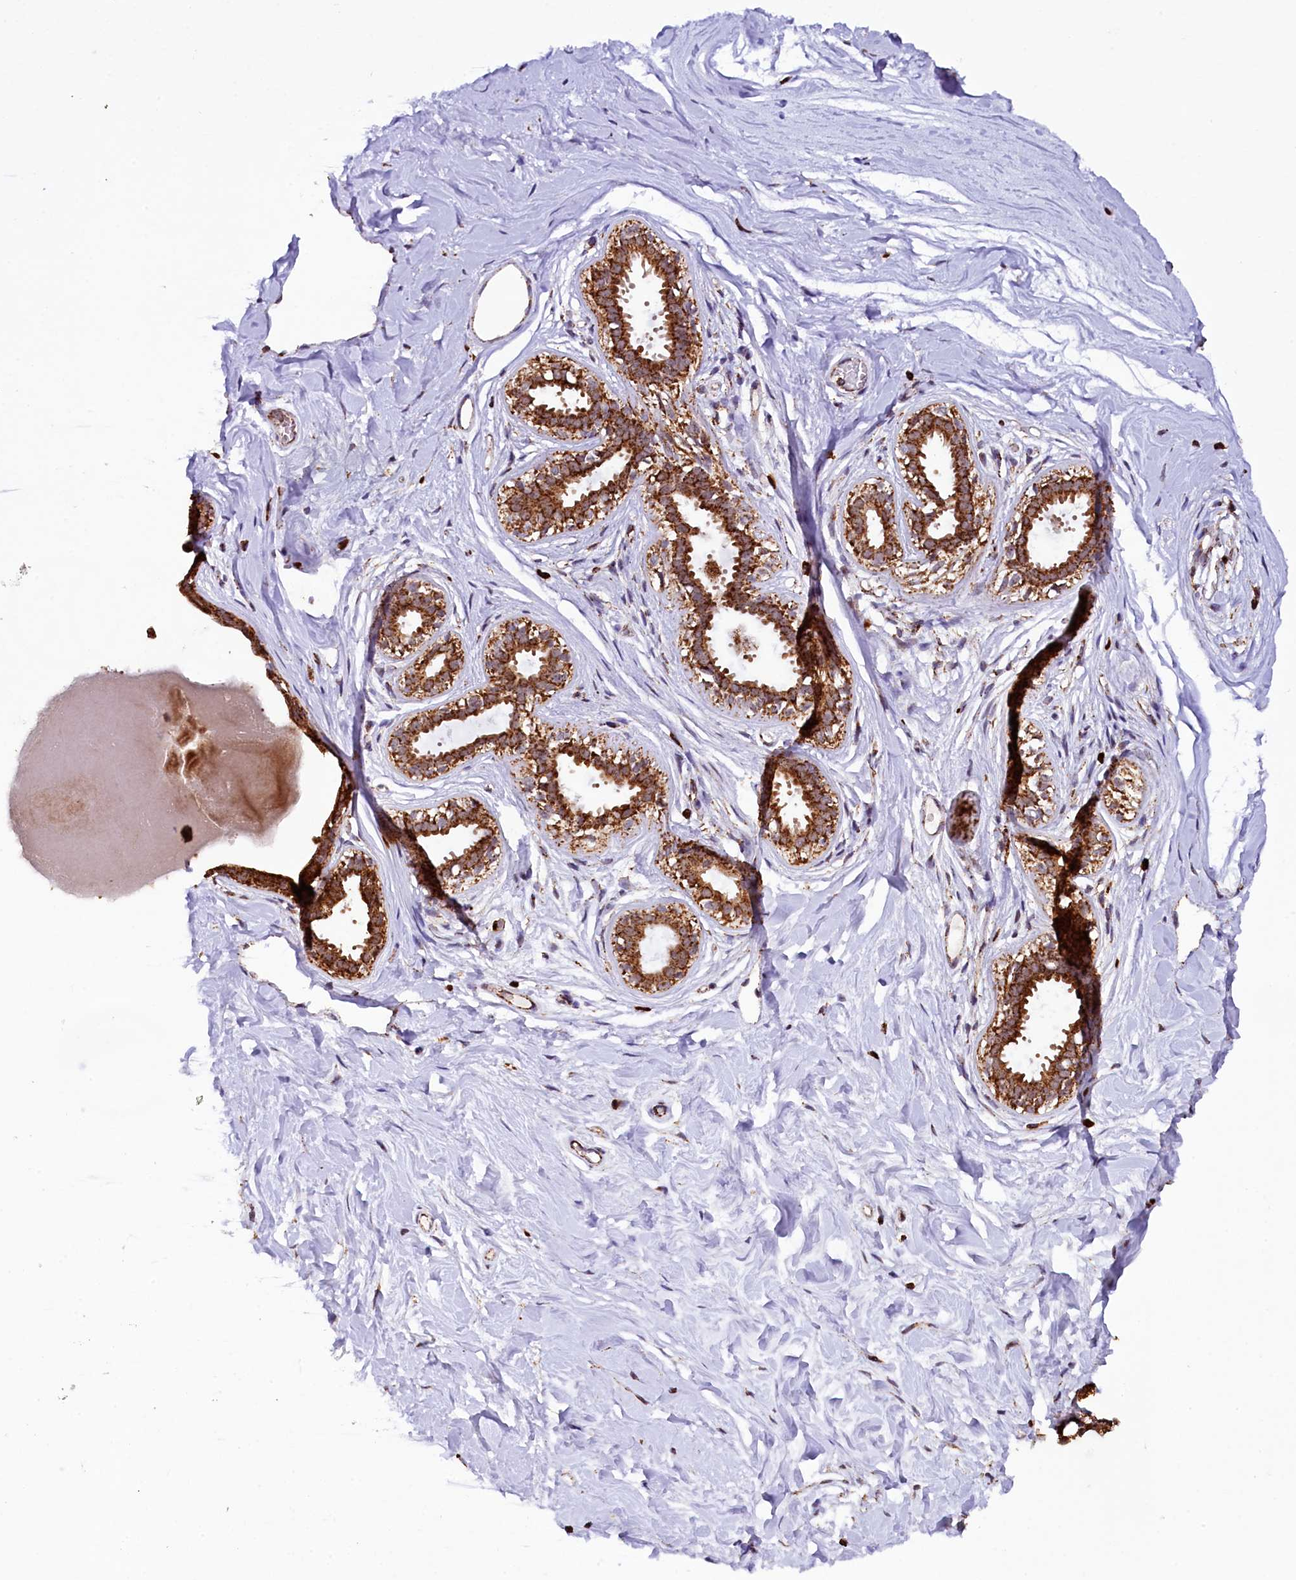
{"staining": {"intensity": "moderate", "quantity": ">75%", "location": "cytoplasmic/membranous"}, "tissue": "breast", "cell_type": "Adipocytes", "image_type": "normal", "snomed": [{"axis": "morphology", "description": "Normal tissue, NOS"}, {"axis": "topography", "description": "Breast"}], "caption": "Human breast stained with a brown dye displays moderate cytoplasmic/membranous positive positivity in approximately >75% of adipocytes.", "gene": "KLC2", "patient": {"sex": "female", "age": 45}}